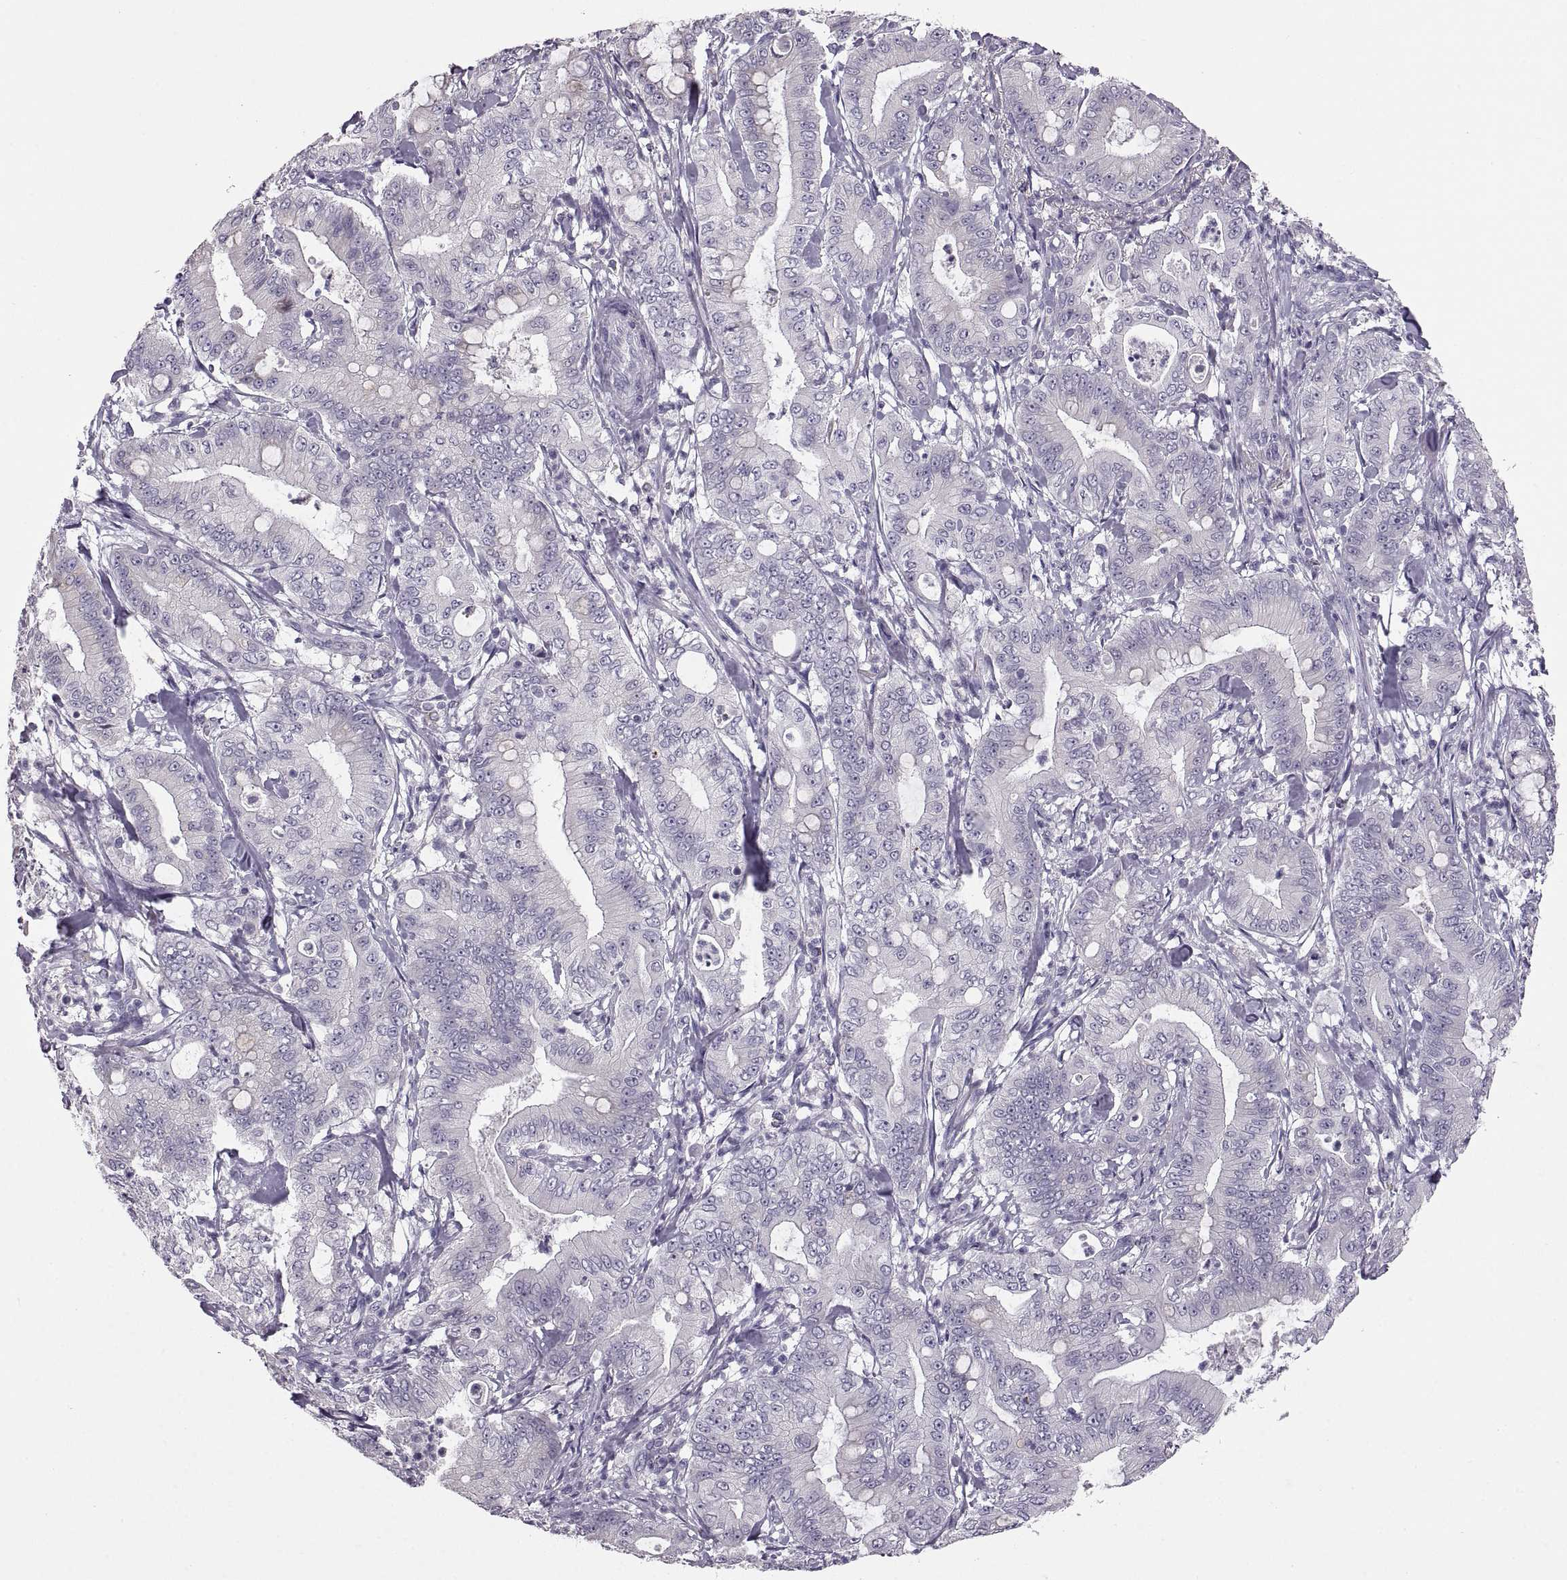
{"staining": {"intensity": "negative", "quantity": "none", "location": "none"}, "tissue": "pancreatic cancer", "cell_type": "Tumor cells", "image_type": "cancer", "snomed": [{"axis": "morphology", "description": "Adenocarcinoma, NOS"}, {"axis": "topography", "description": "Pancreas"}], "caption": "IHC micrograph of neoplastic tissue: pancreatic cancer (adenocarcinoma) stained with DAB (3,3'-diaminobenzidine) exhibits no significant protein positivity in tumor cells.", "gene": "MAGEB18", "patient": {"sex": "male", "age": 71}}